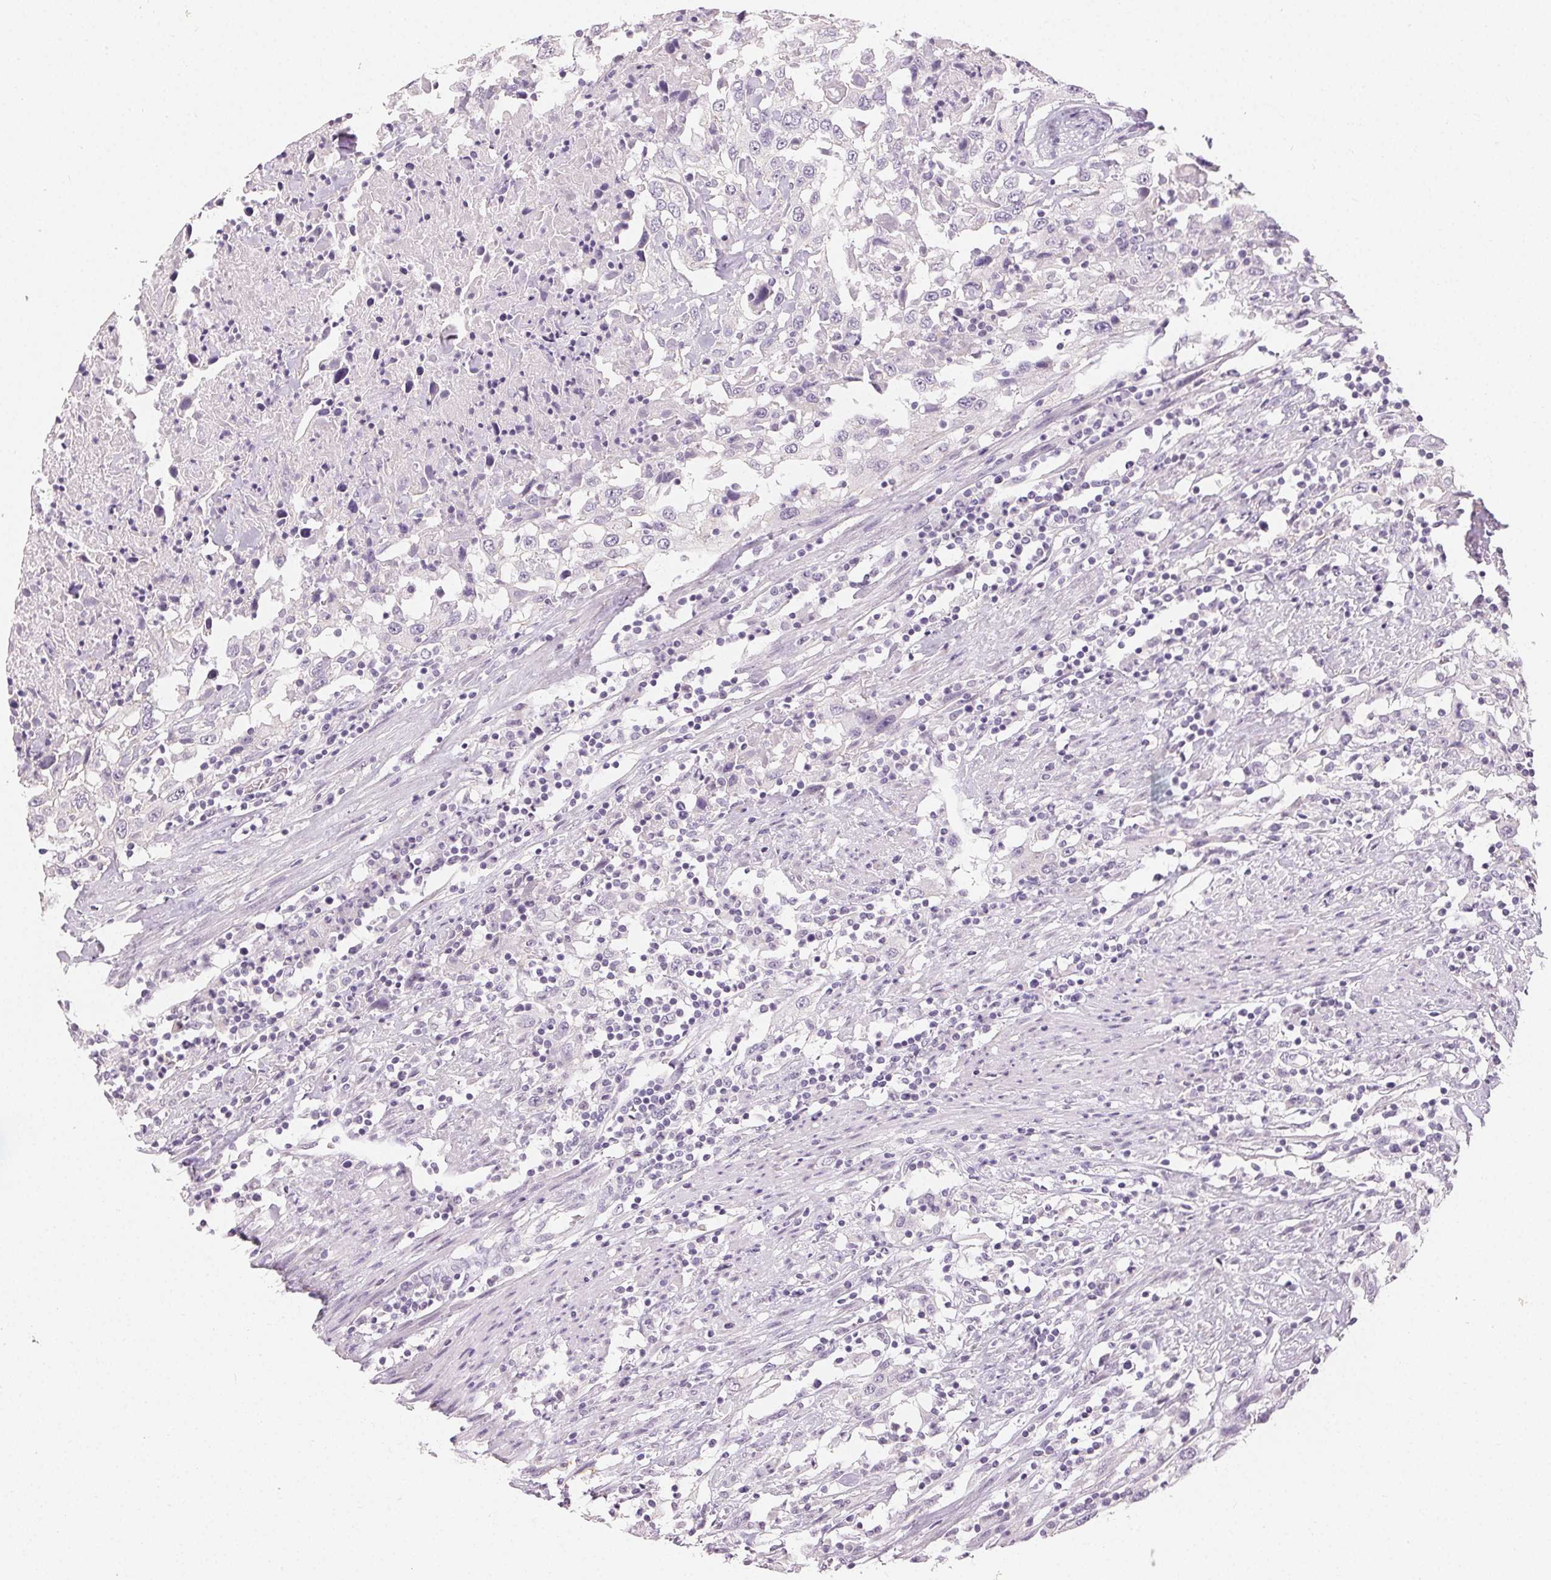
{"staining": {"intensity": "negative", "quantity": "none", "location": "none"}, "tissue": "urothelial cancer", "cell_type": "Tumor cells", "image_type": "cancer", "snomed": [{"axis": "morphology", "description": "Urothelial carcinoma, High grade"}, {"axis": "topography", "description": "Urinary bladder"}], "caption": "Urothelial cancer was stained to show a protein in brown. There is no significant staining in tumor cells.", "gene": "SFTPD", "patient": {"sex": "male", "age": 61}}